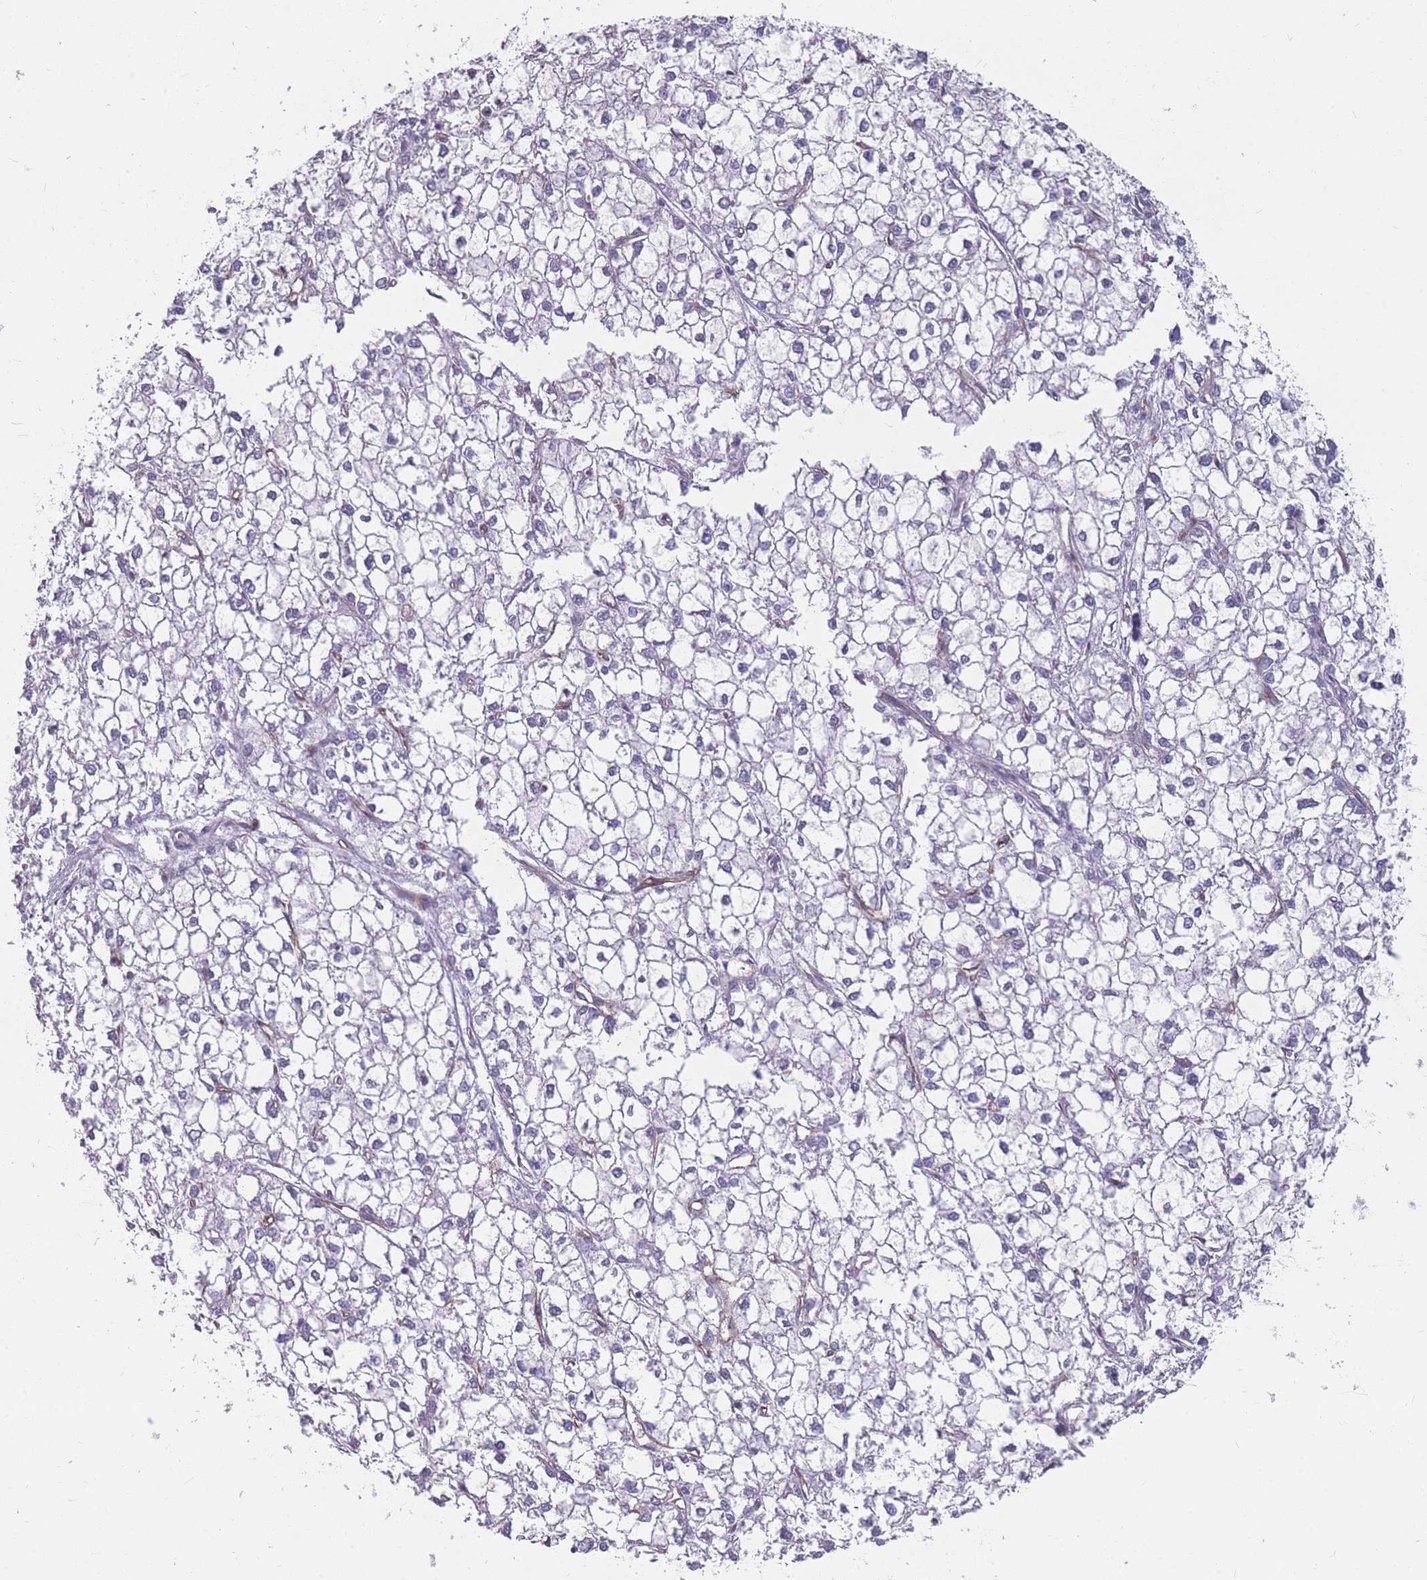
{"staining": {"intensity": "negative", "quantity": "none", "location": "none"}, "tissue": "liver cancer", "cell_type": "Tumor cells", "image_type": "cancer", "snomed": [{"axis": "morphology", "description": "Carcinoma, Hepatocellular, NOS"}, {"axis": "topography", "description": "Liver"}], "caption": "Immunohistochemistry (IHC) of liver cancer exhibits no staining in tumor cells.", "gene": "GNA11", "patient": {"sex": "female", "age": 43}}